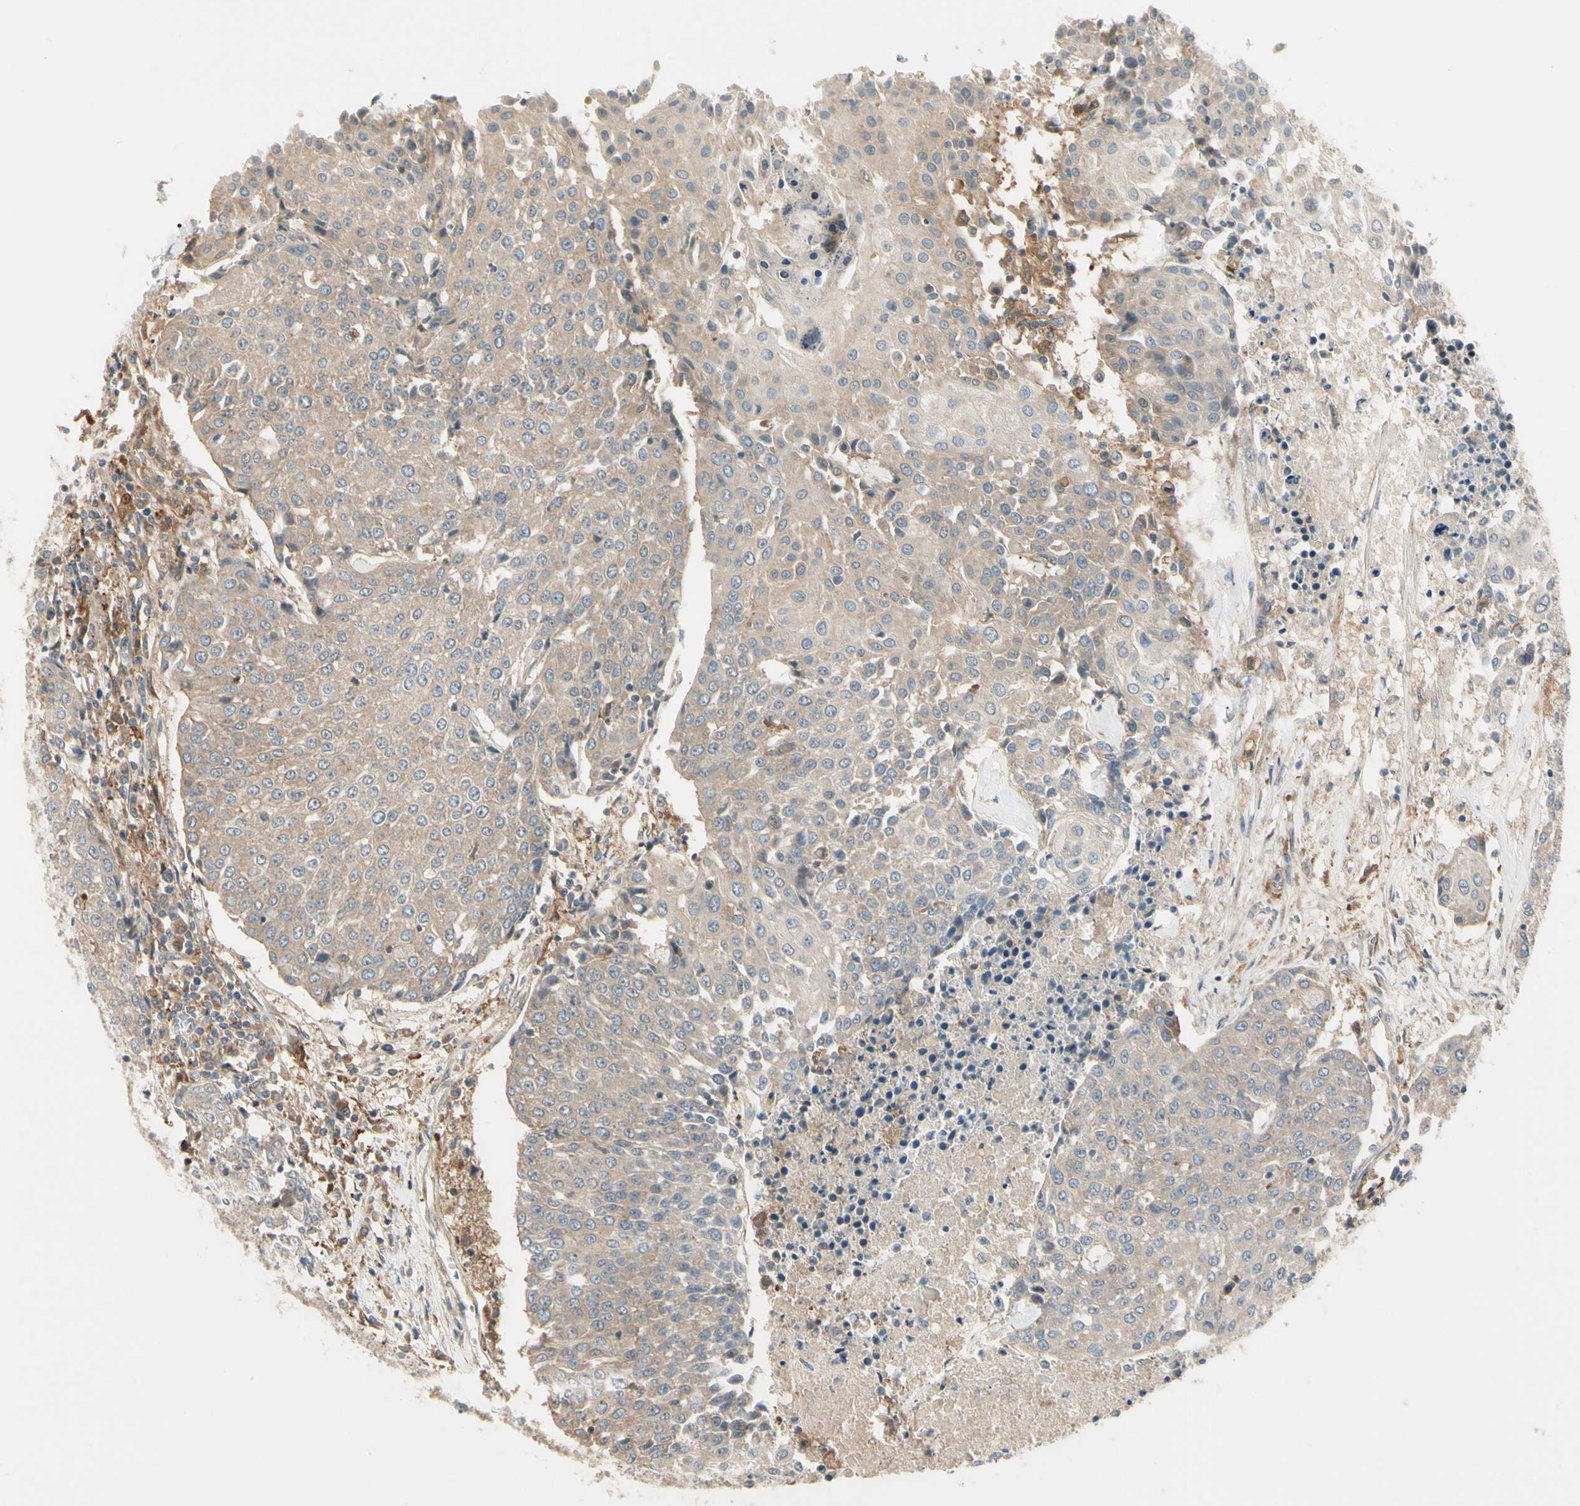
{"staining": {"intensity": "moderate", "quantity": ">75%", "location": "cytoplasmic/membranous"}, "tissue": "urothelial cancer", "cell_type": "Tumor cells", "image_type": "cancer", "snomed": [{"axis": "morphology", "description": "Urothelial carcinoma, High grade"}, {"axis": "topography", "description": "Urinary bladder"}], "caption": "The micrograph reveals immunohistochemical staining of urothelial cancer. There is moderate cytoplasmic/membranous positivity is present in approximately >75% of tumor cells. The staining was performed using DAB to visualize the protein expression in brown, while the nuclei were stained in blue with hematoxylin (Magnification: 20x).", "gene": "F2R", "patient": {"sex": "female", "age": 85}}